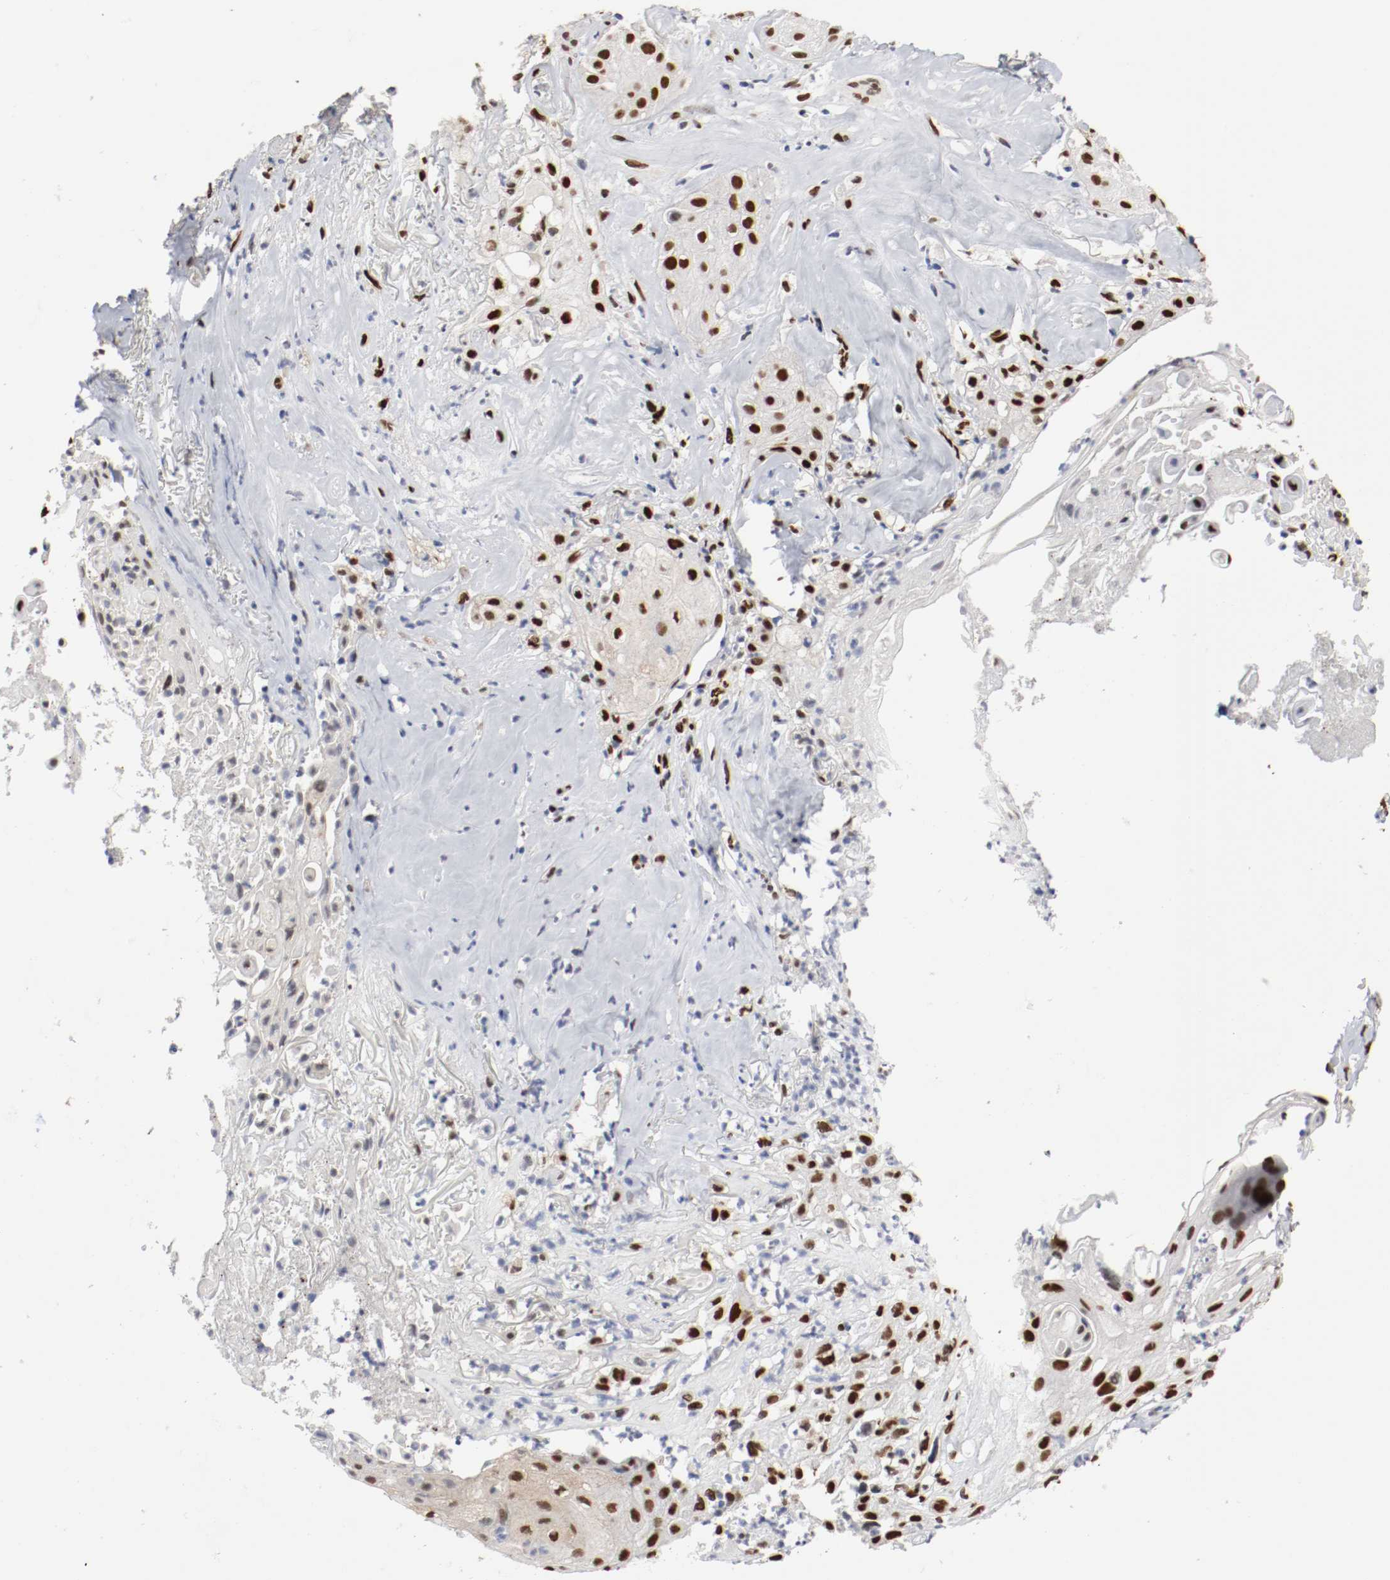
{"staining": {"intensity": "strong", "quantity": ">75%", "location": "cytoplasmic/membranous,nuclear"}, "tissue": "skin cancer", "cell_type": "Tumor cells", "image_type": "cancer", "snomed": [{"axis": "morphology", "description": "Squamous cell carcinoma, NOS"}, {"axis": "topography", "description": "Skin"}], "caption": "Immunohistochemical staining of skin cancer shows strong cytoplasmic/membranous and nuclear protein positivity in approximately >75% of tumor cells.", "gene": "FOSL2", "patient": {"sex": "male", "age": 65}}